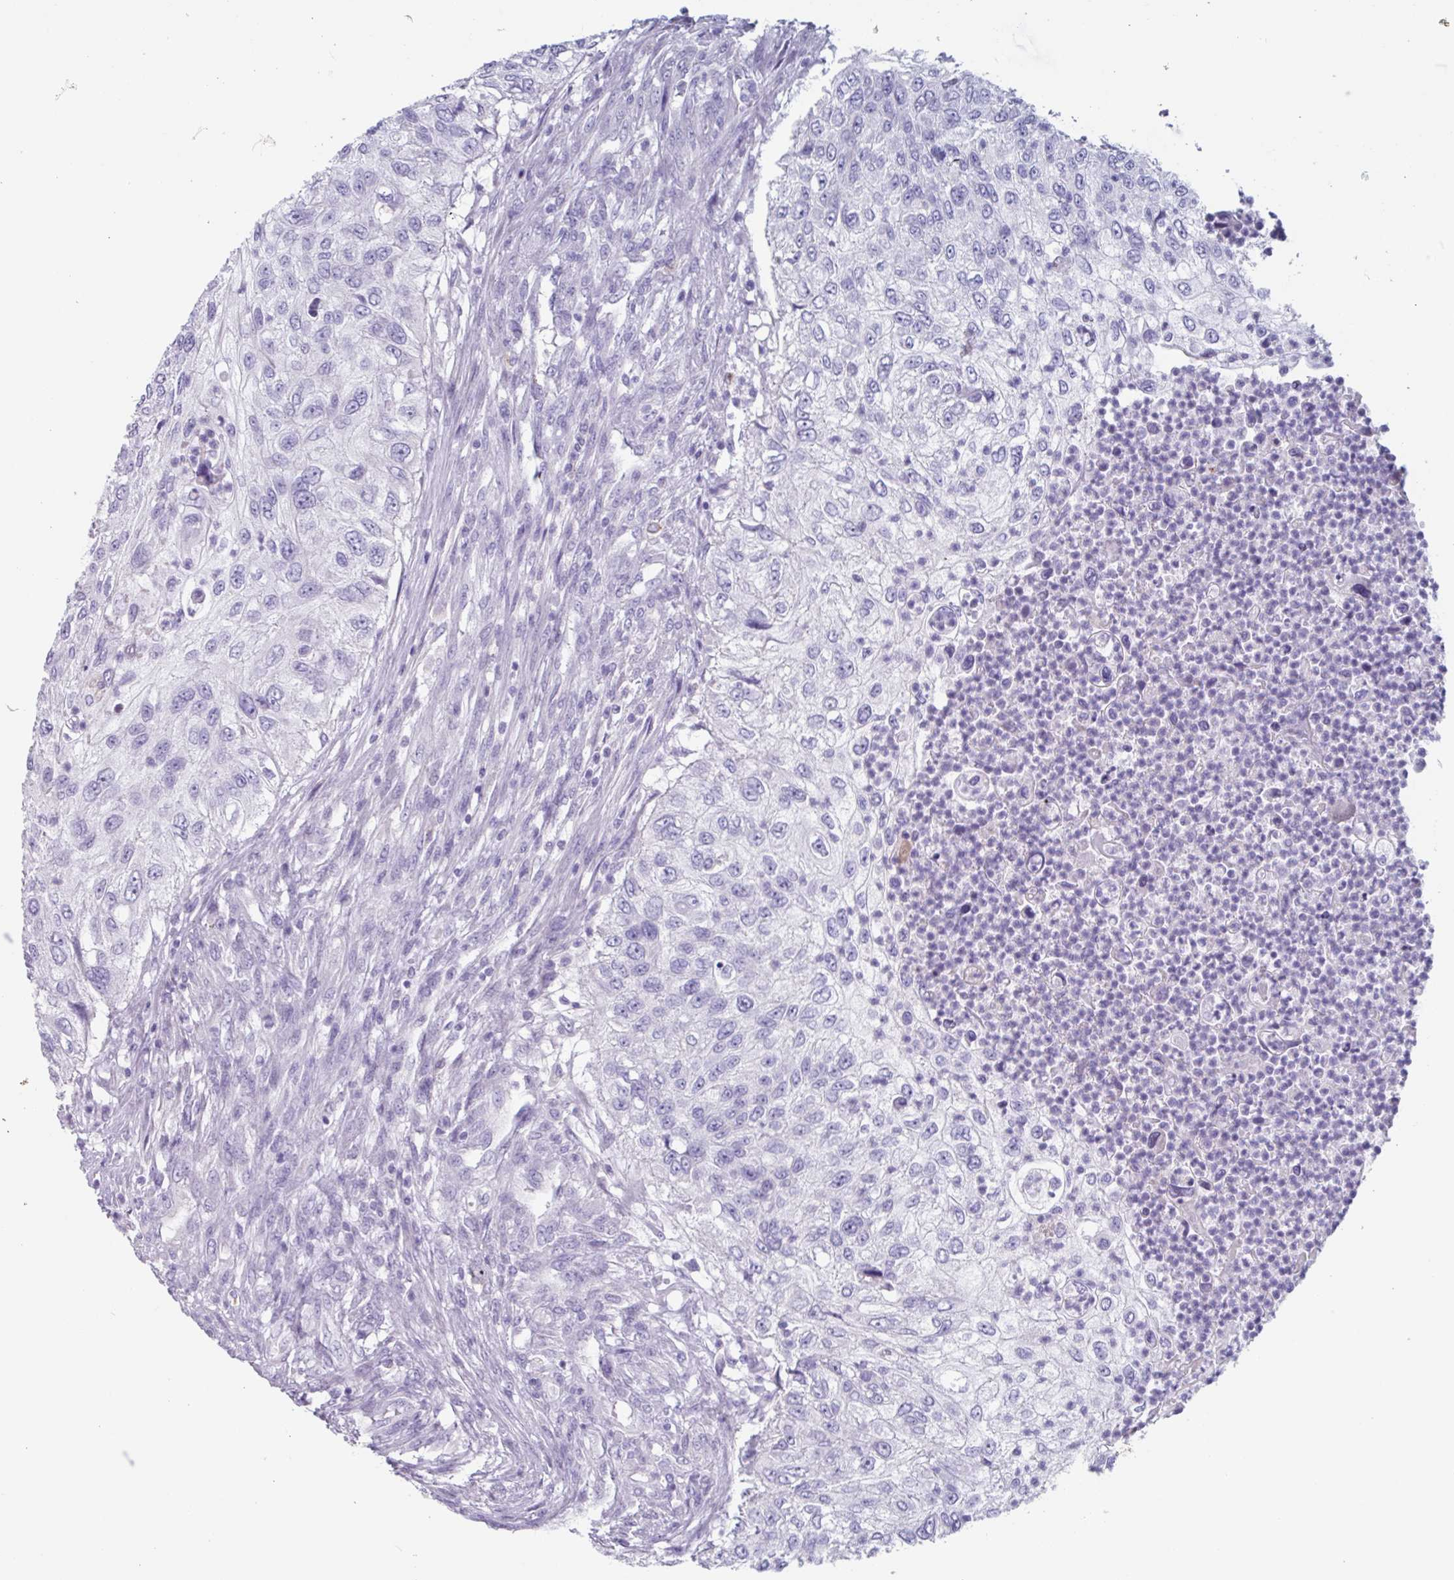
{"staining": {"intensity": "negative", "quantity": "none", "location": "none"}, "tissue": "urothelial cancer", "cell_type": "Tumor cells", "image_type": "cancer", "snomed": [{"axis": "morphology", "description": "Urothelial carcinoma, High grade"}, {"axis": "topography", "description": "Urinary bladder"}], "caption": "Protein analysis of urothelial cancer demonstrates no significant staining in tumor cells.", "gene": "OR2T10", "patient": {"sex": "female", "age": 60}}